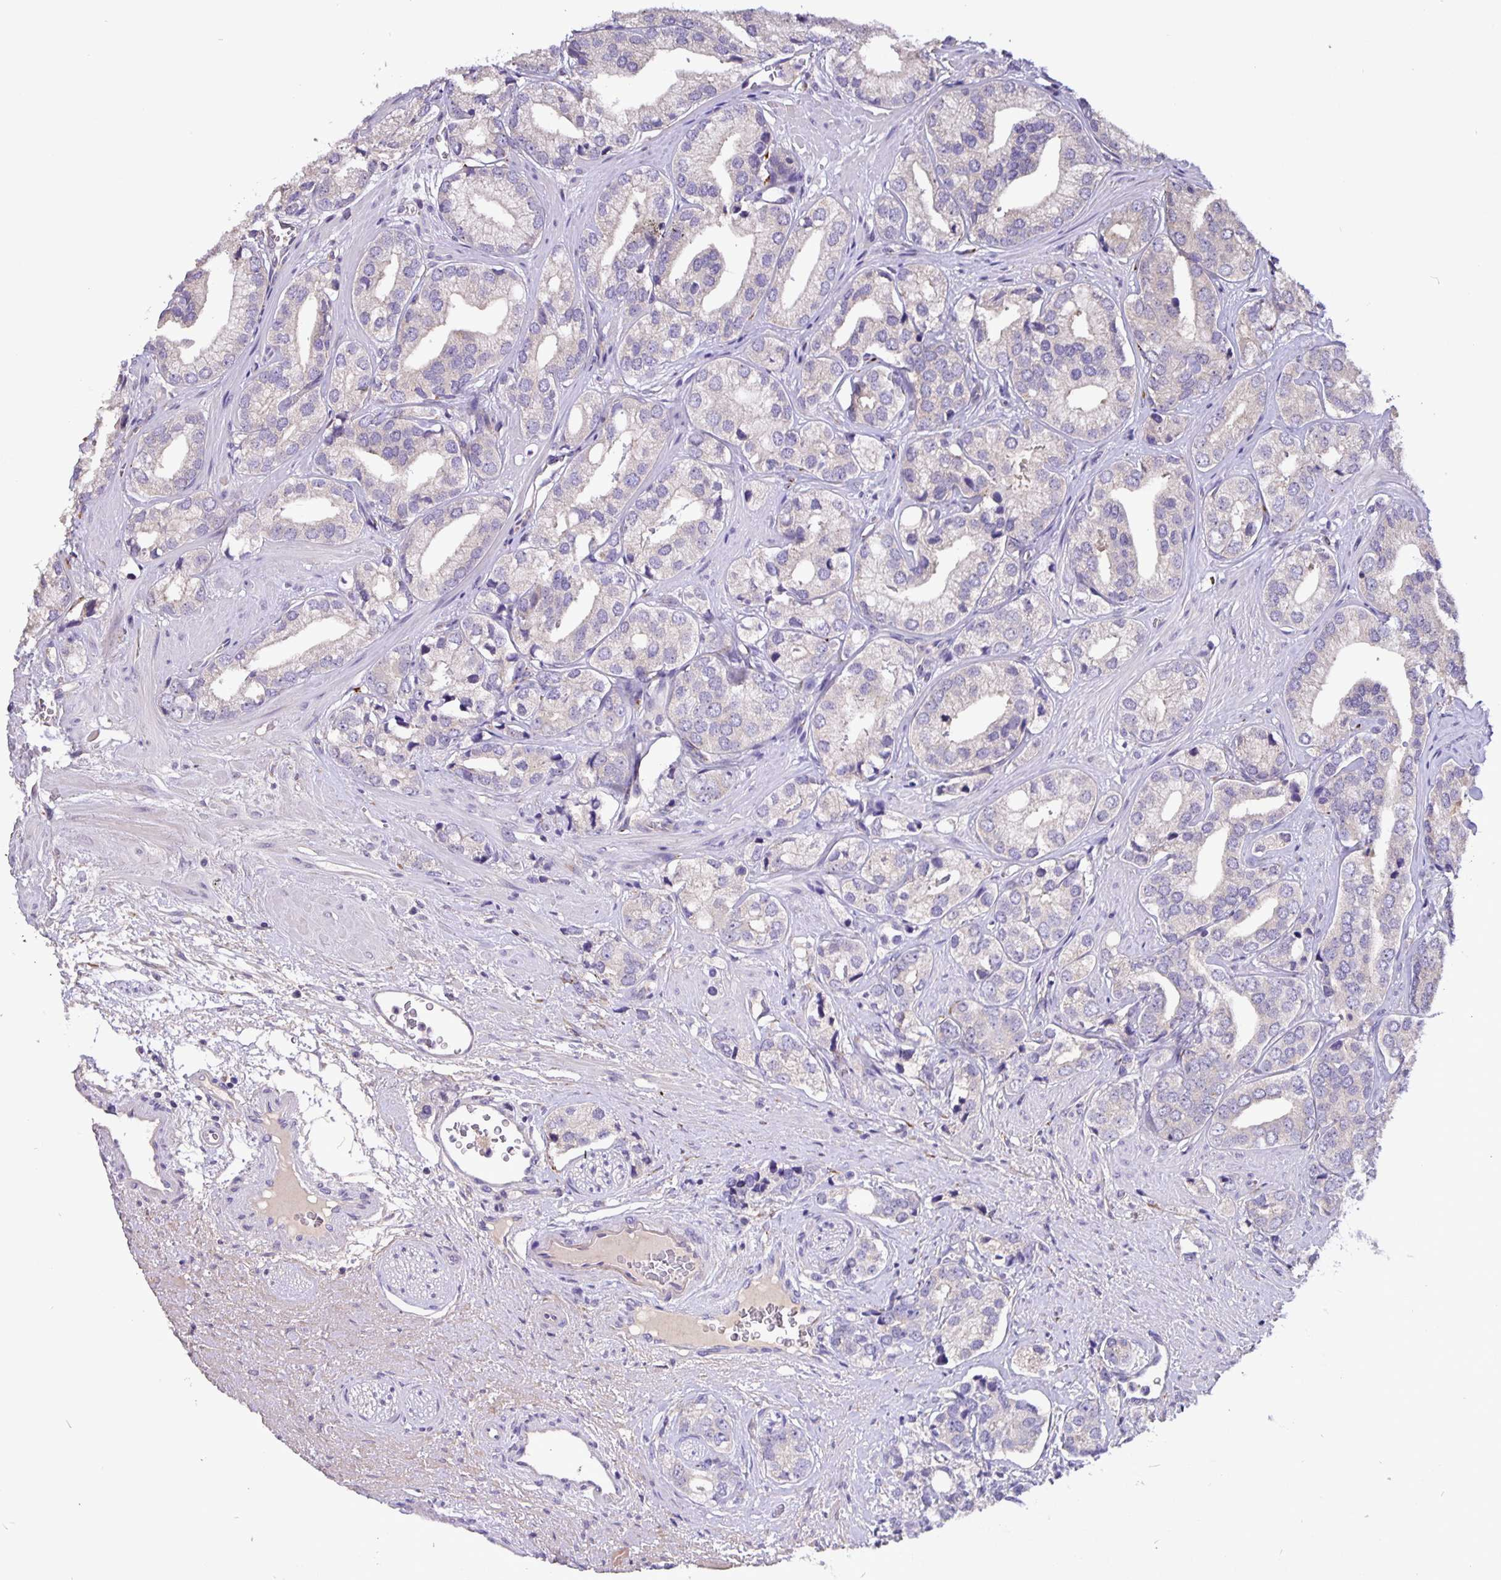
{"staining": {"intensity": "negative", "quantity": "none", "location": "none"}, "tissue": "prostate cancer", "cell_type": "Tumor cells", "image_type": "cancer", "snomed": [{"axis": "morphology", "description": "Adenocarcinoma, High grade"}, {"axis": "topography", "description": "Prostate"}], "caption": "A histopathology image of human high-grade adenocarcinoma (prostate) is negative for staining in tumor cells.", "gene": "EML6", "patient": {"sex": "male", "age": 58}}